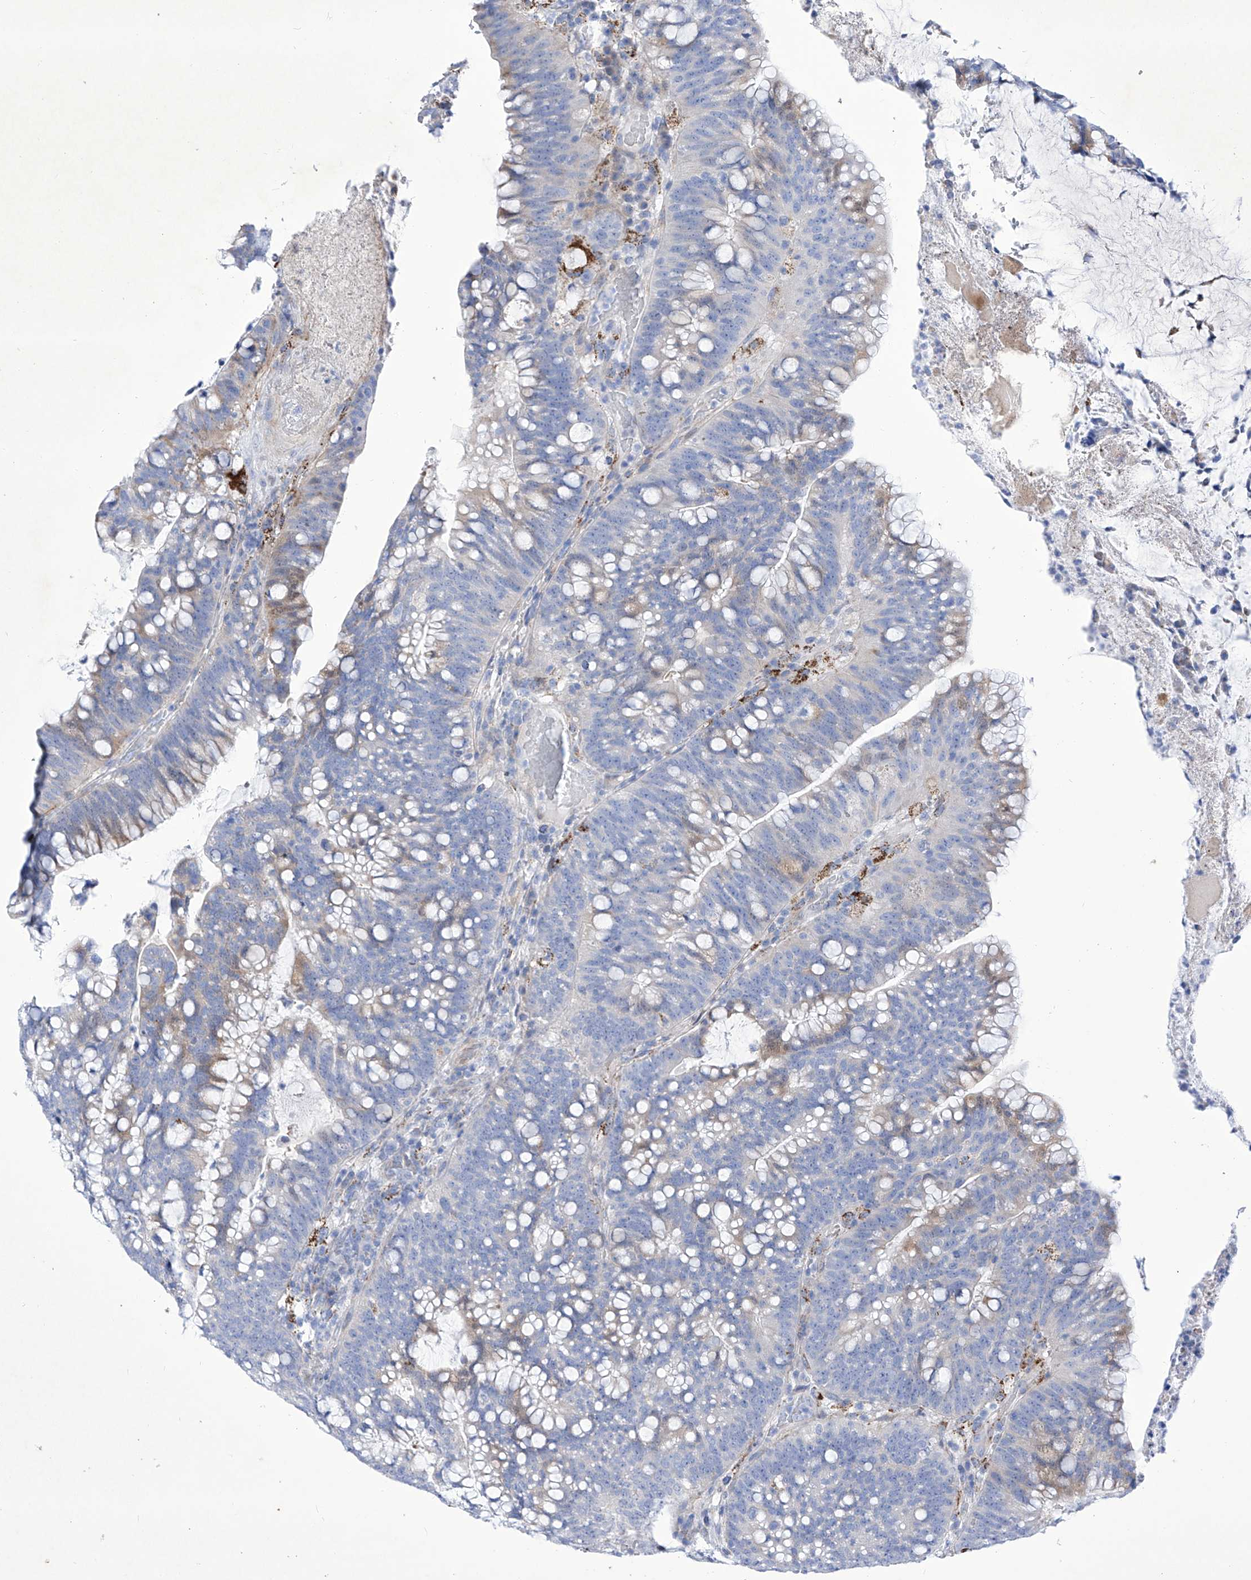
{"staining": {"intensity": "weak", "quantity": "<25%", "location": "cytoplasmic/membranous"}, "tissue": "colorectal cancer", "cell_type": "Tumor cells", "image_type": "cancer", "snomed": [{"axis": "morphology", "description": "Adenocarcinoma, NOS"}, {"axis": "topography", "description": "Colon"}], "caption": "Immunohistochemical staining of human adenocarcinoma (colorectal) reveals no significant positivity in tumor cells.", "gene": "C1orf87", "patient": {"sex": "female", "age": 66}}